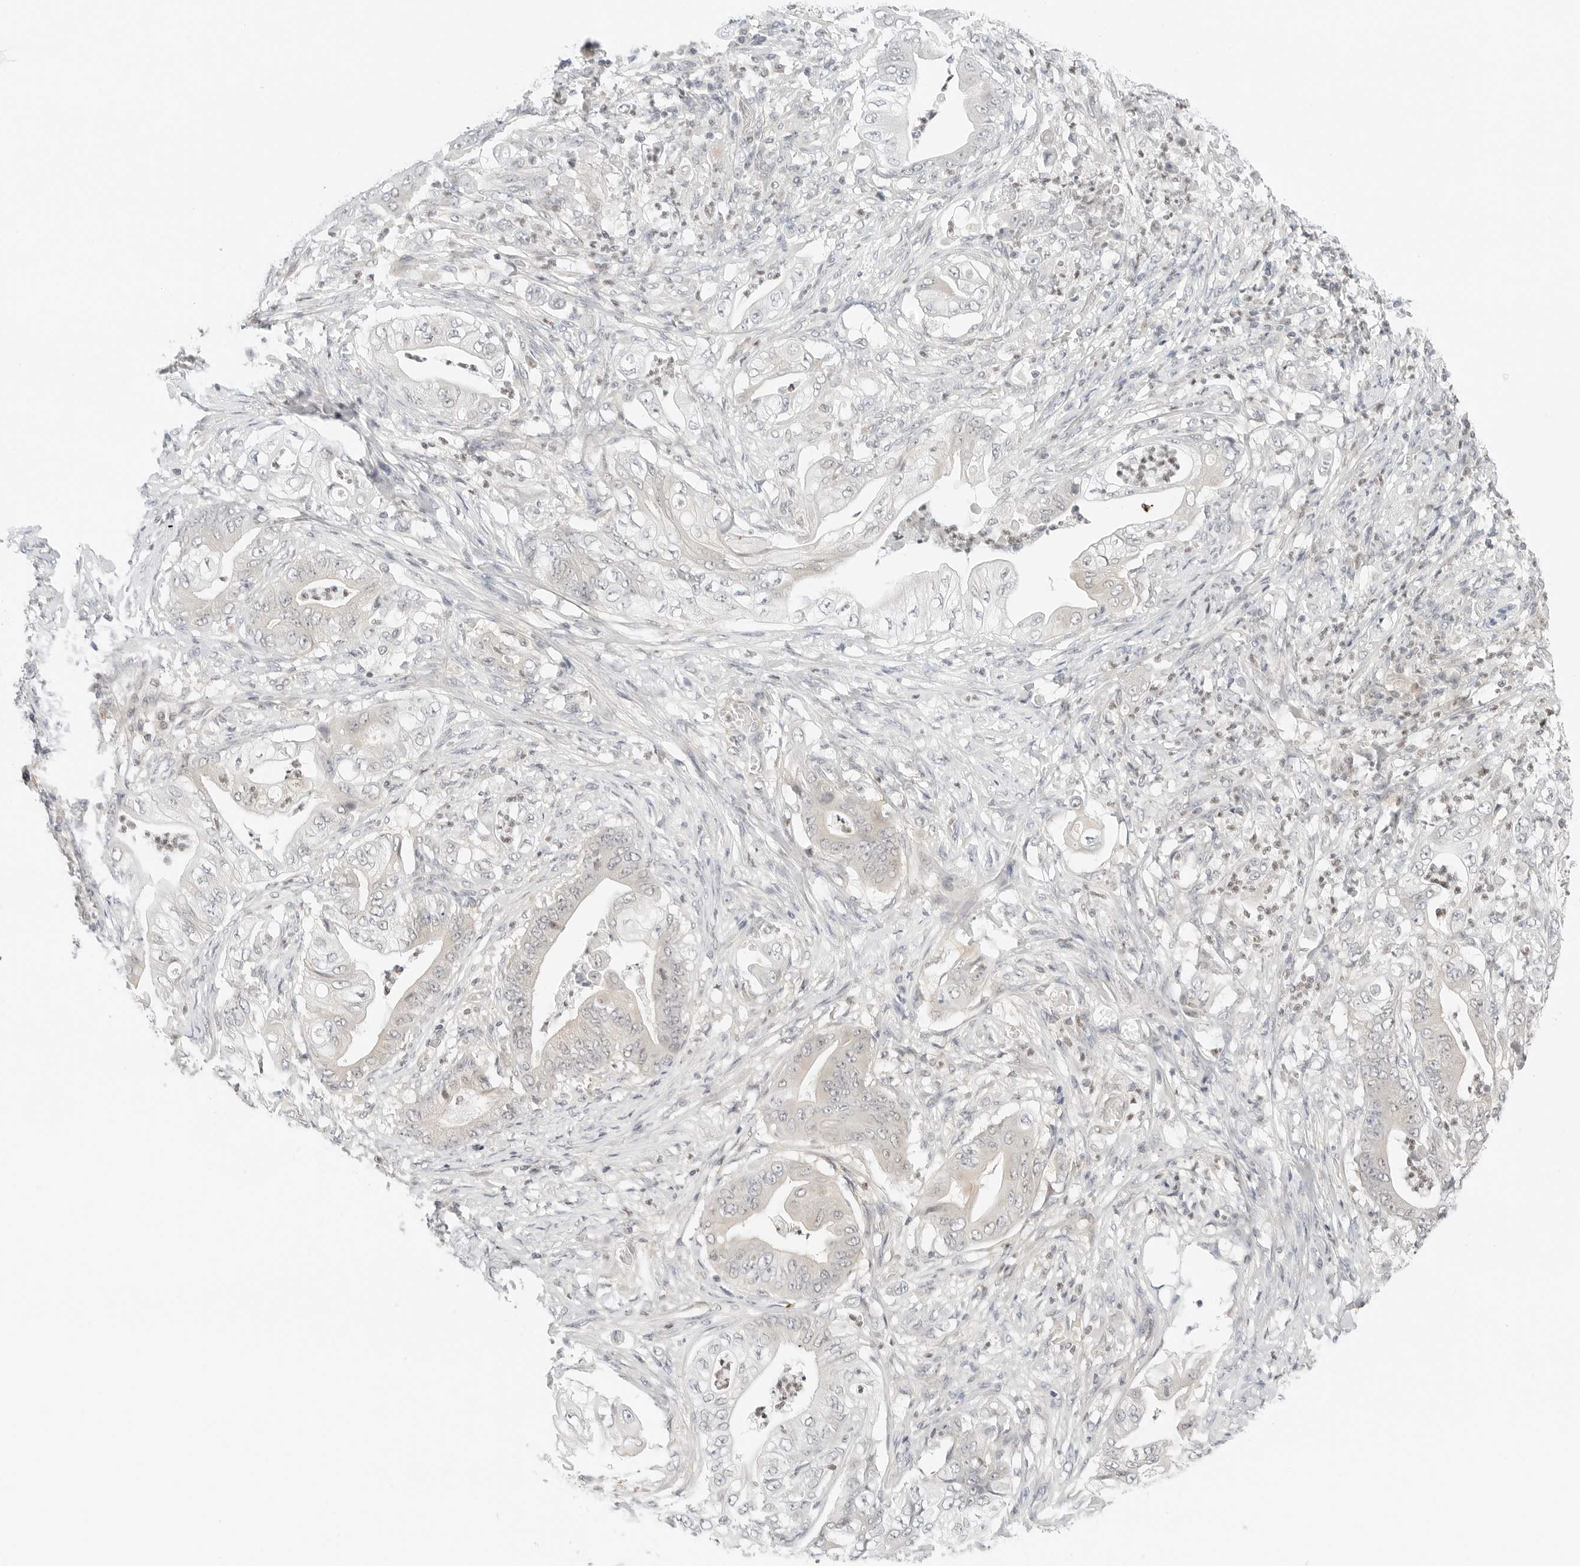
{"staining": {"intensity": "negative", "quantity": "none", "location": "none"}, "tissue": "stomach cancer", "cell_type": "Tumor cells", "image_type": "cancer", "snomed": [{"axis": "morphology", "description": "Adenocarcinoma, NOS"}, {"axis": "topography", "description": "Stomach"}], "caption": "Protein analysis of adenocarcinoma (stomach) reveals no significant staining in tumor cells. (DAB immunohistochemistry (IHC) visualized using brightfield microscopy, high magnification).", "gene": "IQCC", "patient": {"sex": "female", "age": 73}}